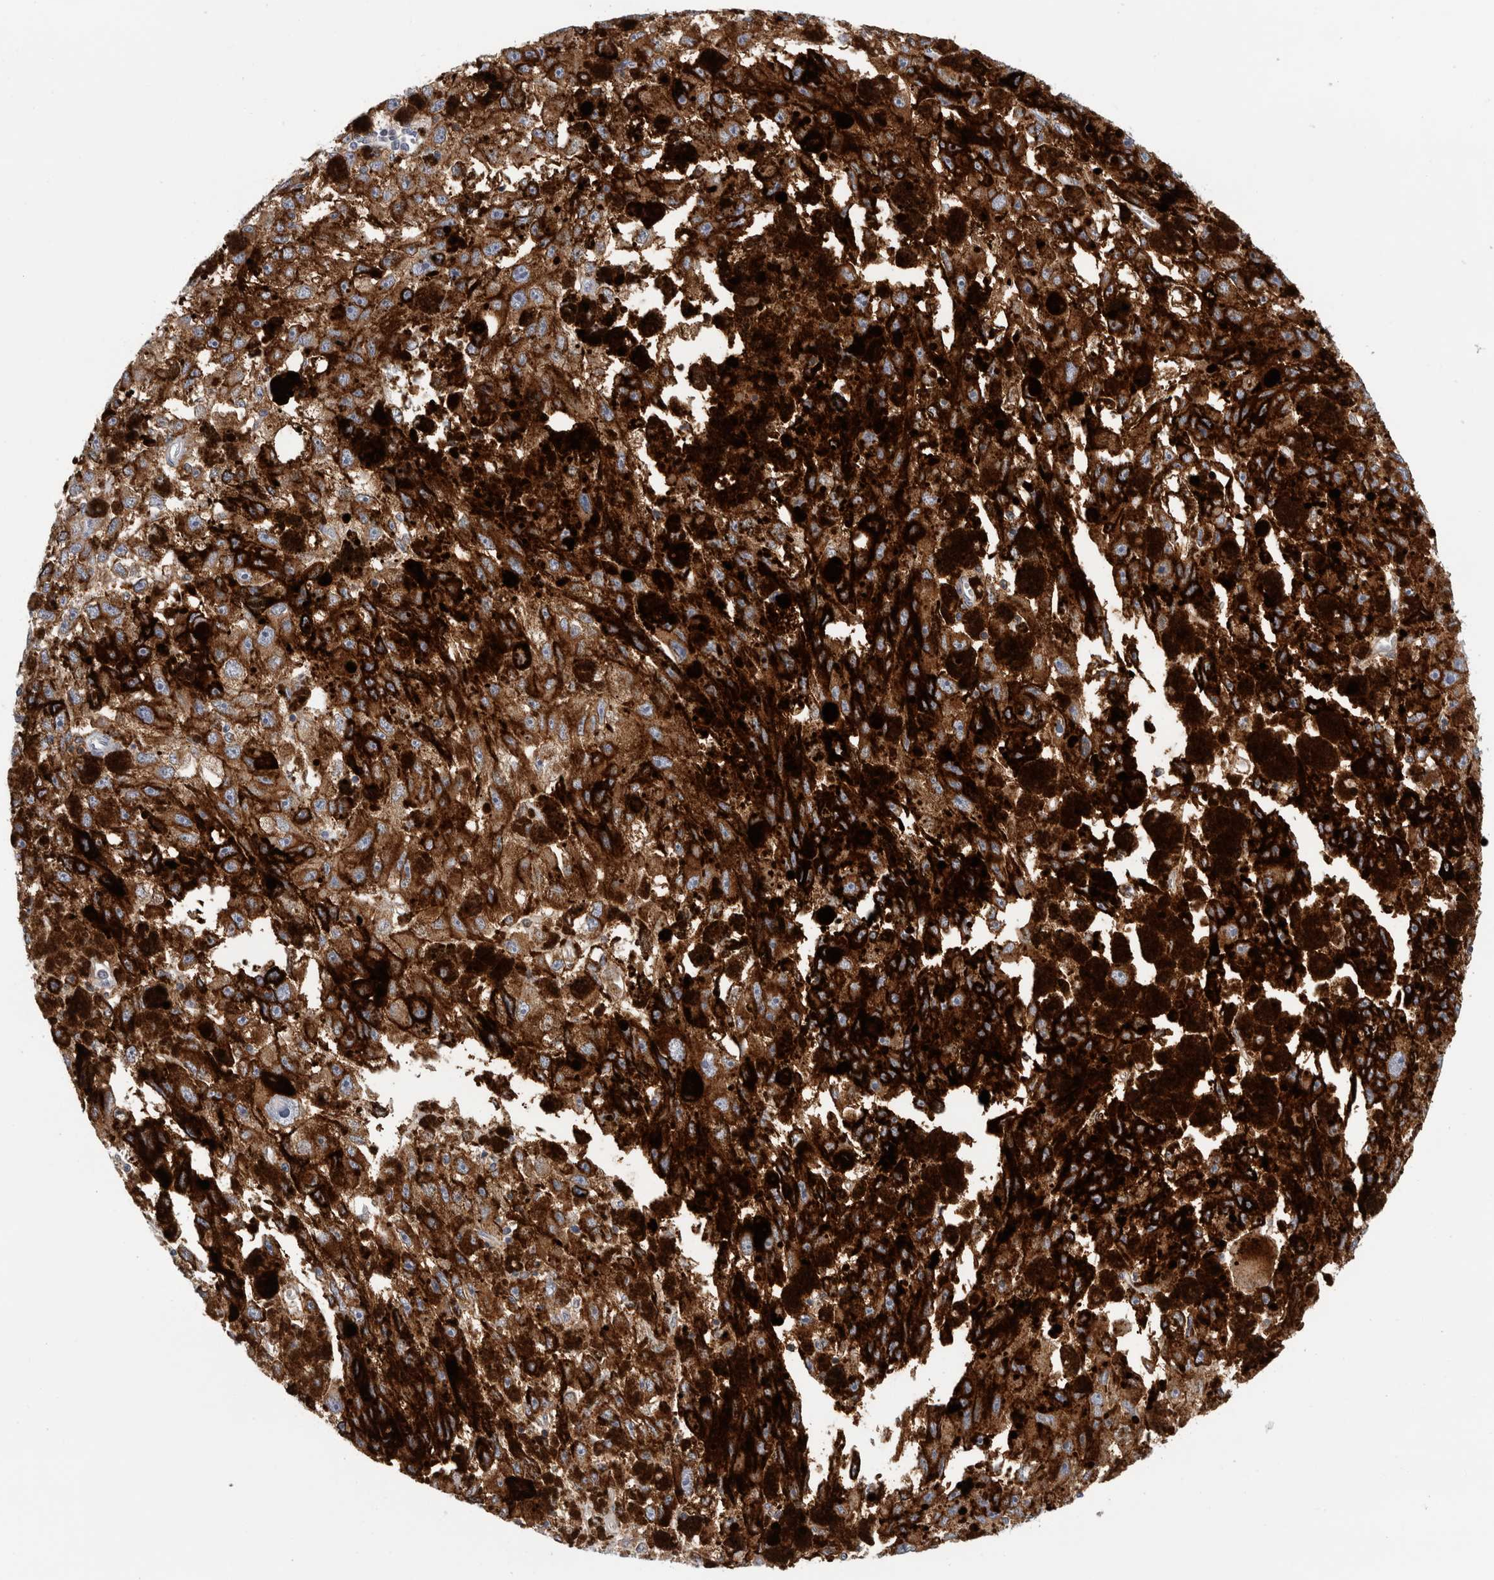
{"staining": {"intensity": "moderate", "quantity": ">75%", "location": "cytoplasmic/membranous"}, "tissue": "melanoma", "cell_type": "Tumor cells", "image_type": "cancer", "snomed": [{"axis": "morphology", "description": "Malignant melanoma, NOS"}, {"axis": "topography", "description": "Skin"}], "caption": "IHC image of neoplastic tissue: melanoma stained using IHC demonstrates medium levels of moderate protein expression localized specifically in the cytoplasmic/membranous of tumor cells, appearing as a cytoplasmic/membranous brown color.", "gene": "CD63", "patient": {"sex": "female", "age": 104}}